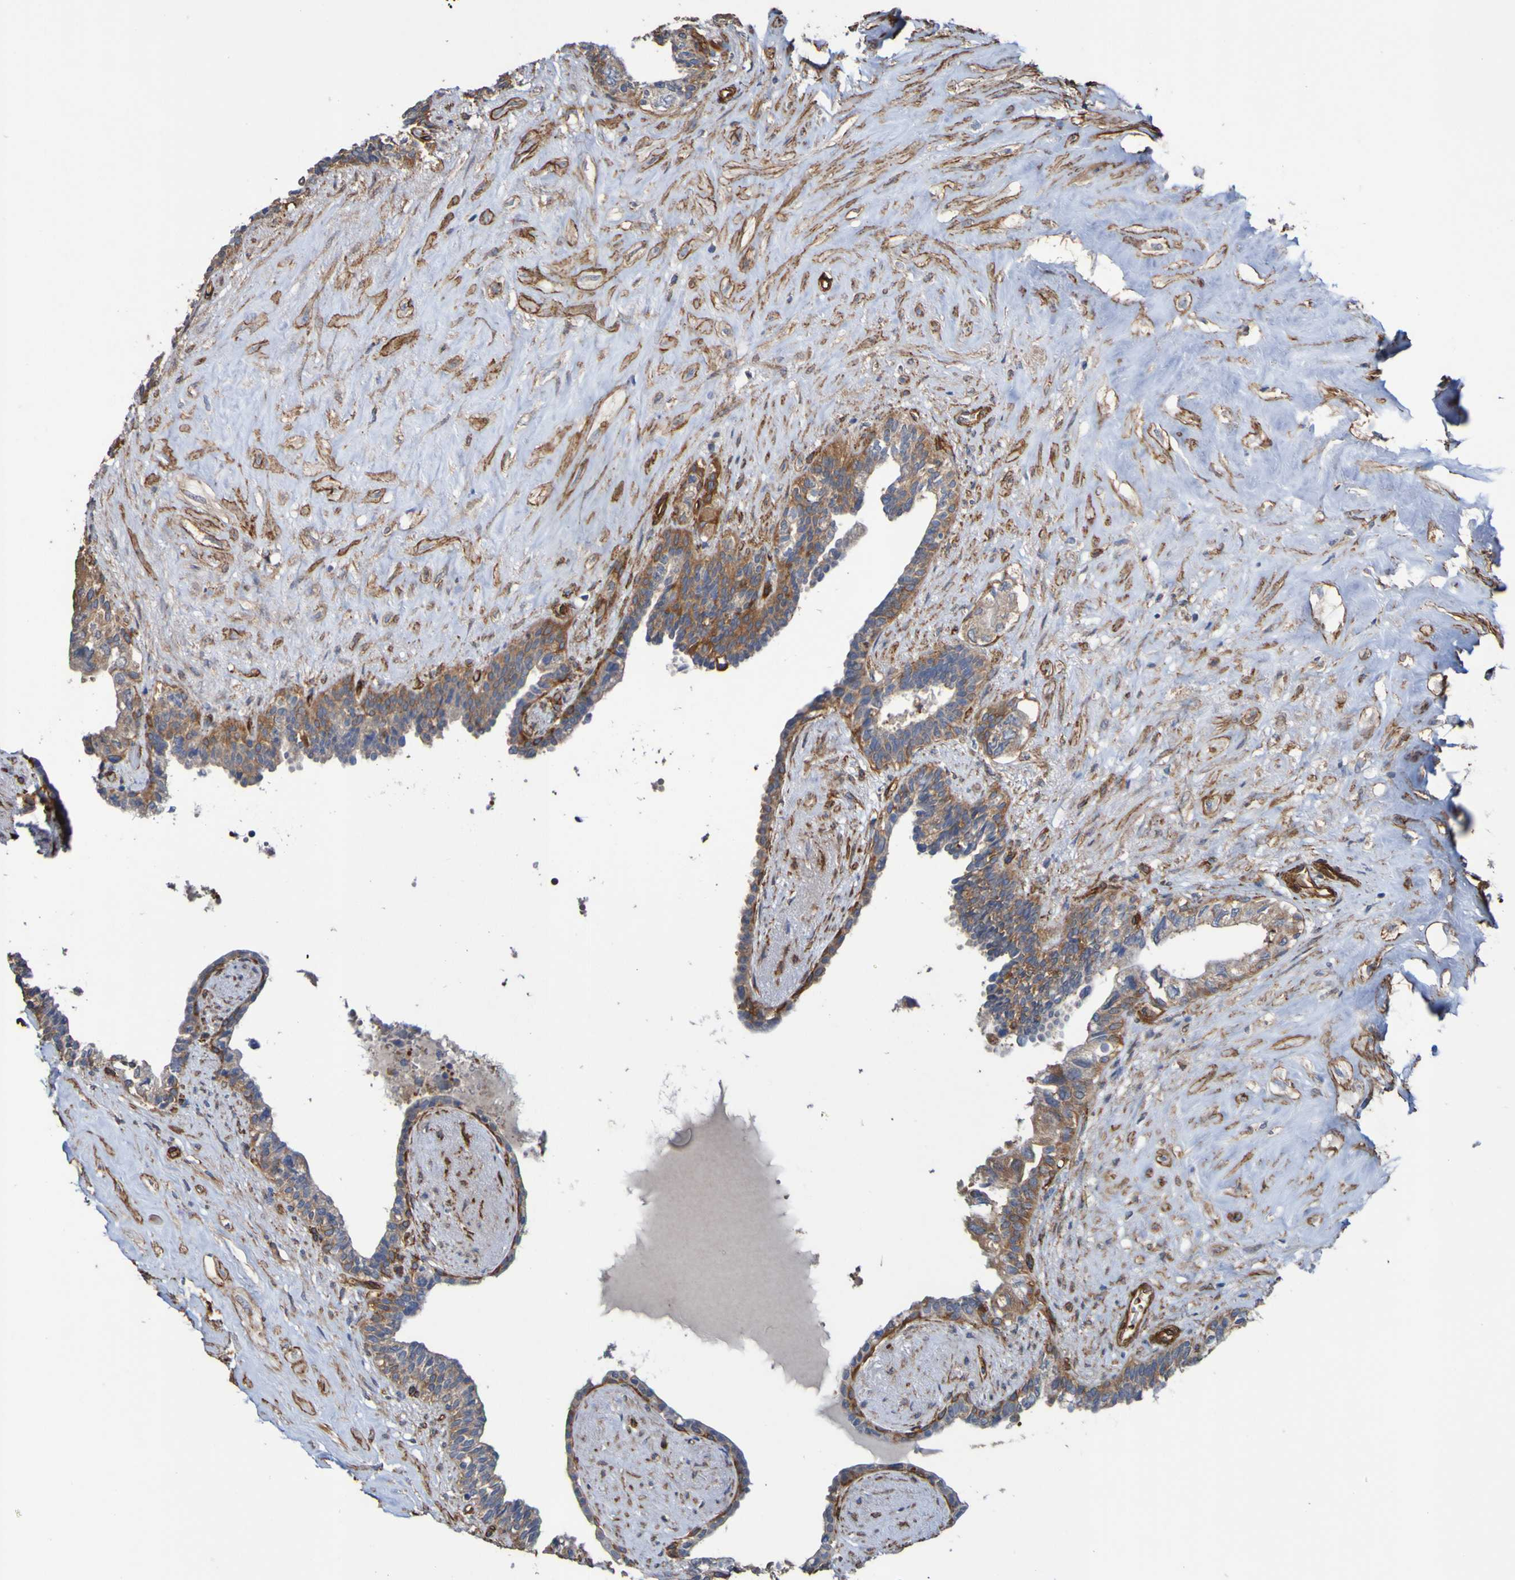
{"staining": {"intensity": "moderate", "quantity": "25%-75%", "location": "cytoplasmic/membranous"}, "tissue": "seminal vesicle", "cell_type": "Glandular cells", "image_type": "normal", "snomed": [{"axis": "morphology", "description": "Normal tissue, NOS"}, {"axis": "topography", "description": "Seminal veicle"}], "caption": "Unremarkable seminal vesicle exhibits moderate cytoplasmic/membranous expression in approximately 25%-75% of glandular cells, visualized by immunohistochemistry. The staining was performed using DAB (3,3'-diaminobenzidine) to visualize the protein expression in brown, while the nuclei were stained in blue with hematoxylin (Magnification: 20x).", "gene": "ELMOD3", "patient": {"sex": "male", "age": 63}}